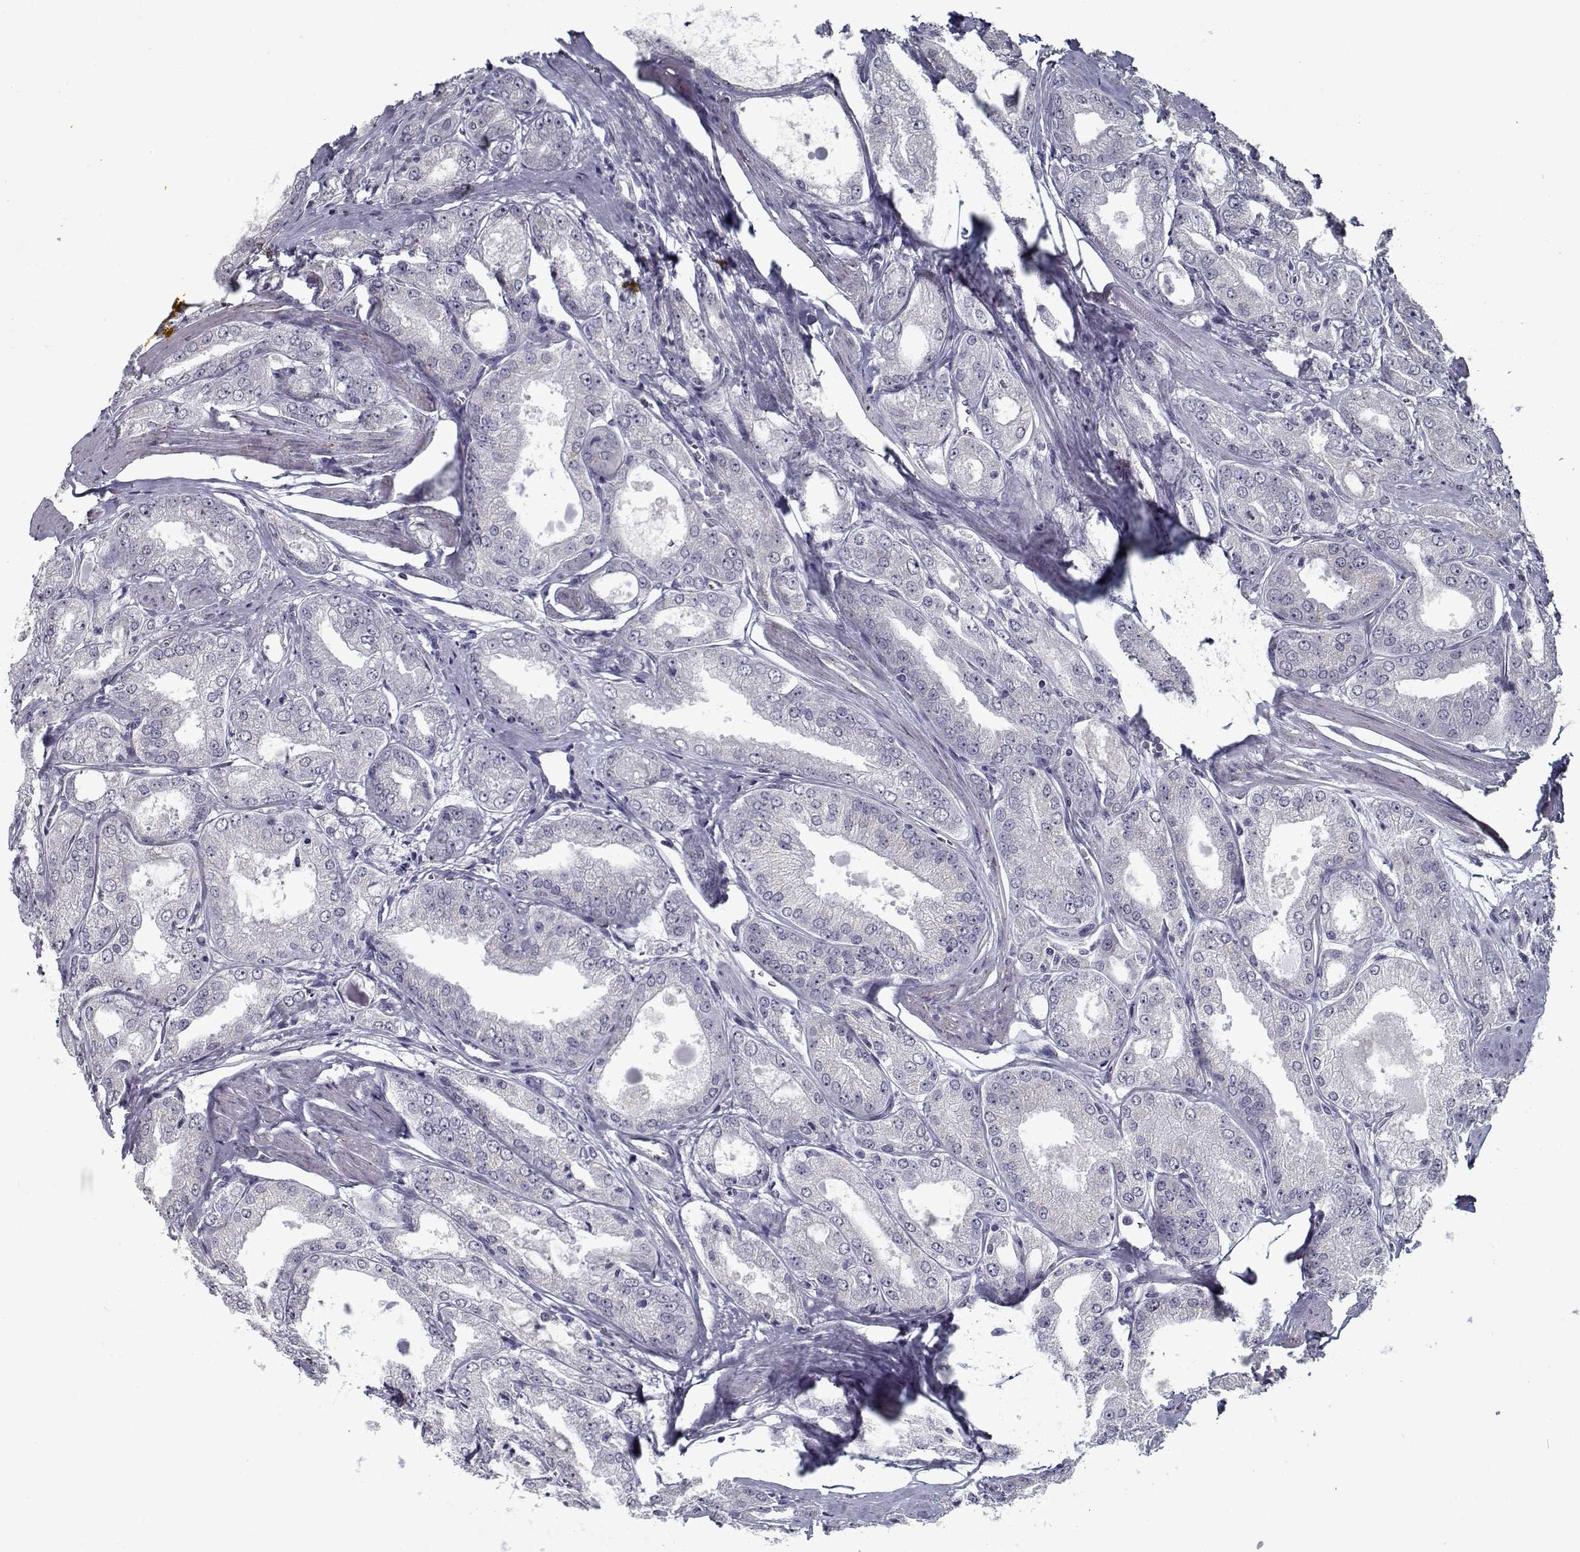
{"staining": {"intensity": "negative", "quantity": "none", "location": "none"}, "tissue": "prostate cancer", "cell_type": "Tumor cells", "image_type": "cancer", "snomed": [{"axis": "morphology", "description": "Adenocarcinoma, NOS"}, {"axis": "morphology", "description": "Adenocarcinoma, High grade"}, {"axis": "topography", "description": "Prostate"}], "caption": "Tumor cells are negative for brown protein staining in prostate adenocarcinoma.", "gene": "SEC16B", "patient": {"sex": "male", "age": 70}}